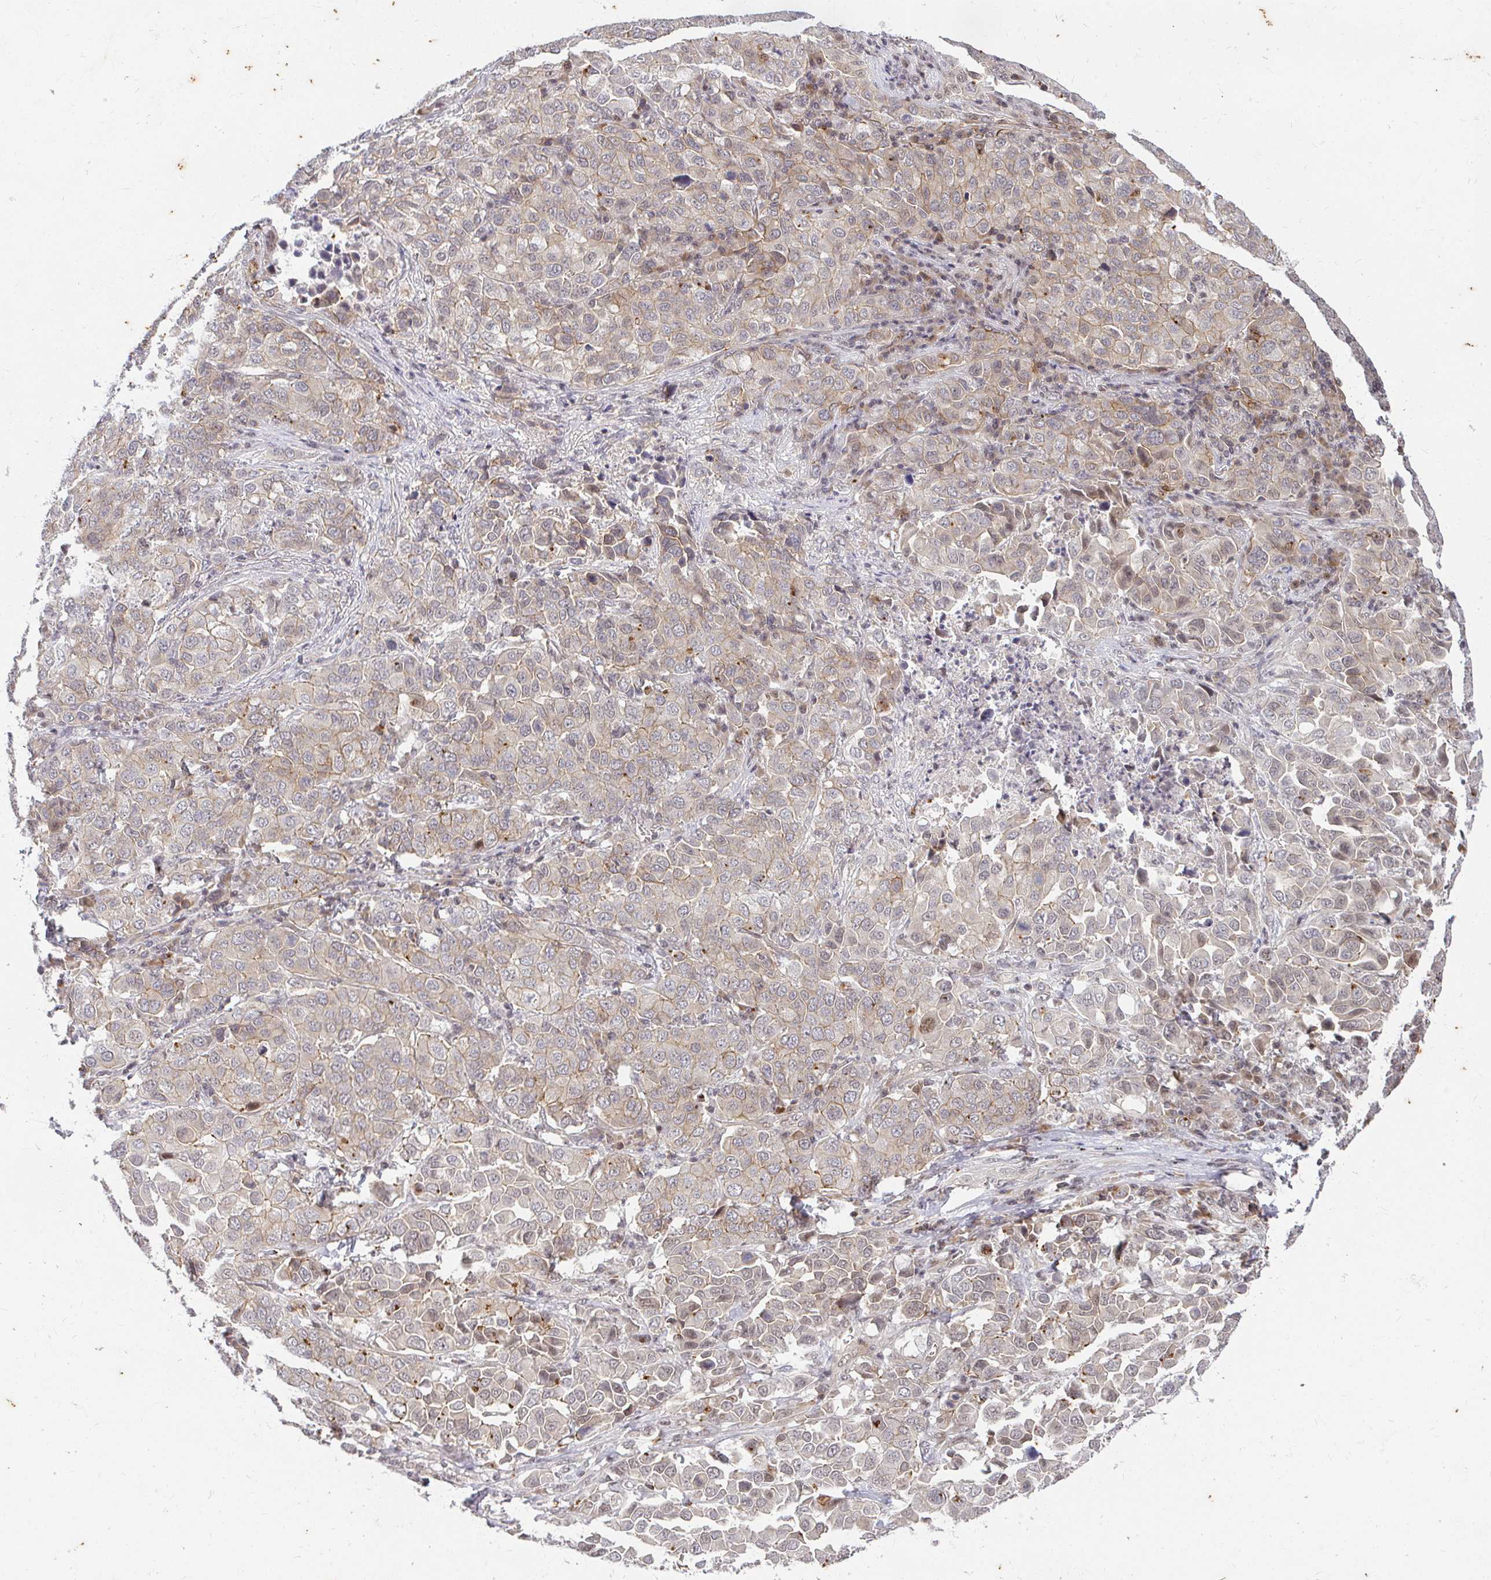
{"staining": {"intensity": "weak", "quantity": "<25%", "location": "cytoplasmic/membranous"}, "tissue": "lung cancer", "cell_type": "Tumor cells", "image_type": "cancer", "snomed": [{"axis": "morphology", "description": "Adenocarcinoma, NOS"}, {"axis": "morphology", "description": "Adenocarcinoma, metastatic, NOS"}, {"axis": "topography", "description": "Lymph node"}, {"axis": "topography", "description": "Lung"}], "caption": "Tumor cells are negative for protein expression in human lung metastatic adenocarcinoma.", "gene": "ANK3", "patient": {"sex": "female", "age": 65}}